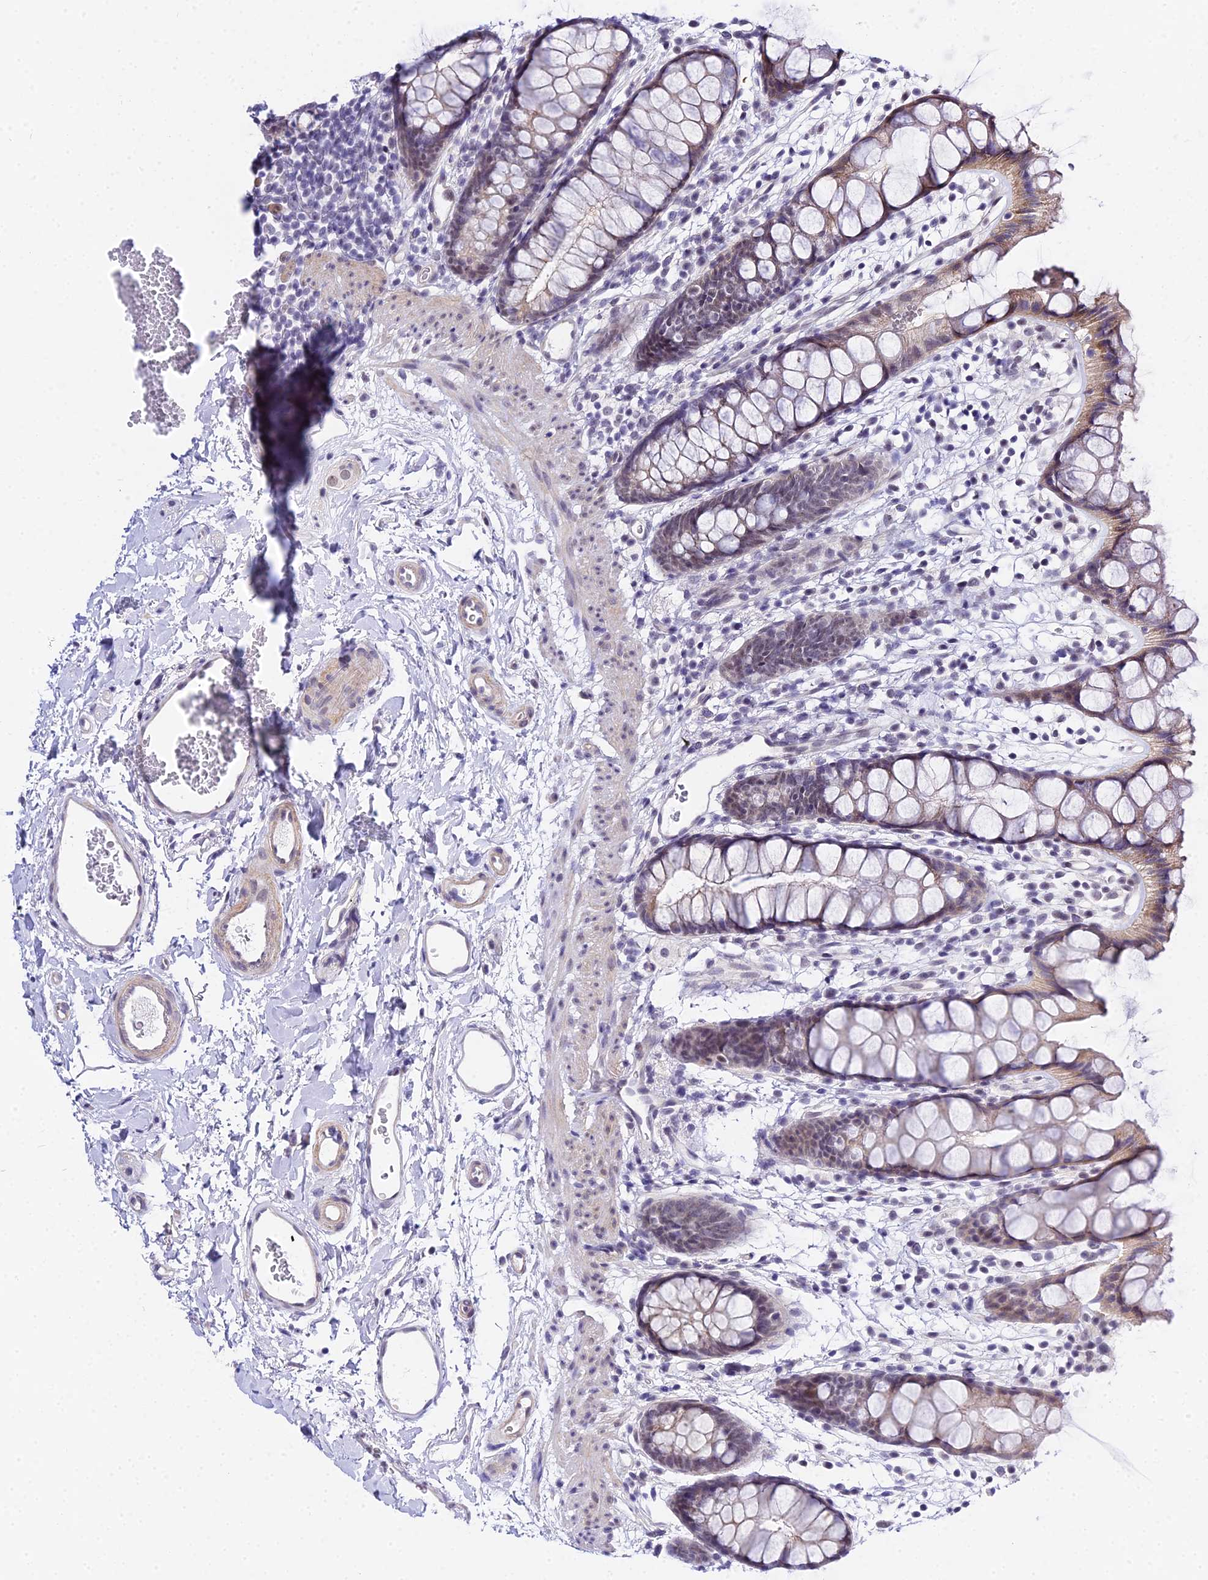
{"staining": {"intensity": "moderate", "quantity": "<25%", "location": "cytoplasmic/membranous"}, "tissue": "rectum", "cell_type": "Glandular cells", "image_type": "normal", "snomed": [{"axis": "morphology", "description": "Normal tissue, NOS"}, {"axis": "topography", "description": "Rectum"}], "caption": "Human rectum stained with a brown dye displays moderate cytoplasmic/membranous positive staining in about <25% of glandular cells.", "gene": "ZNF628", "patient": {"sex": "female", "age": 65}}